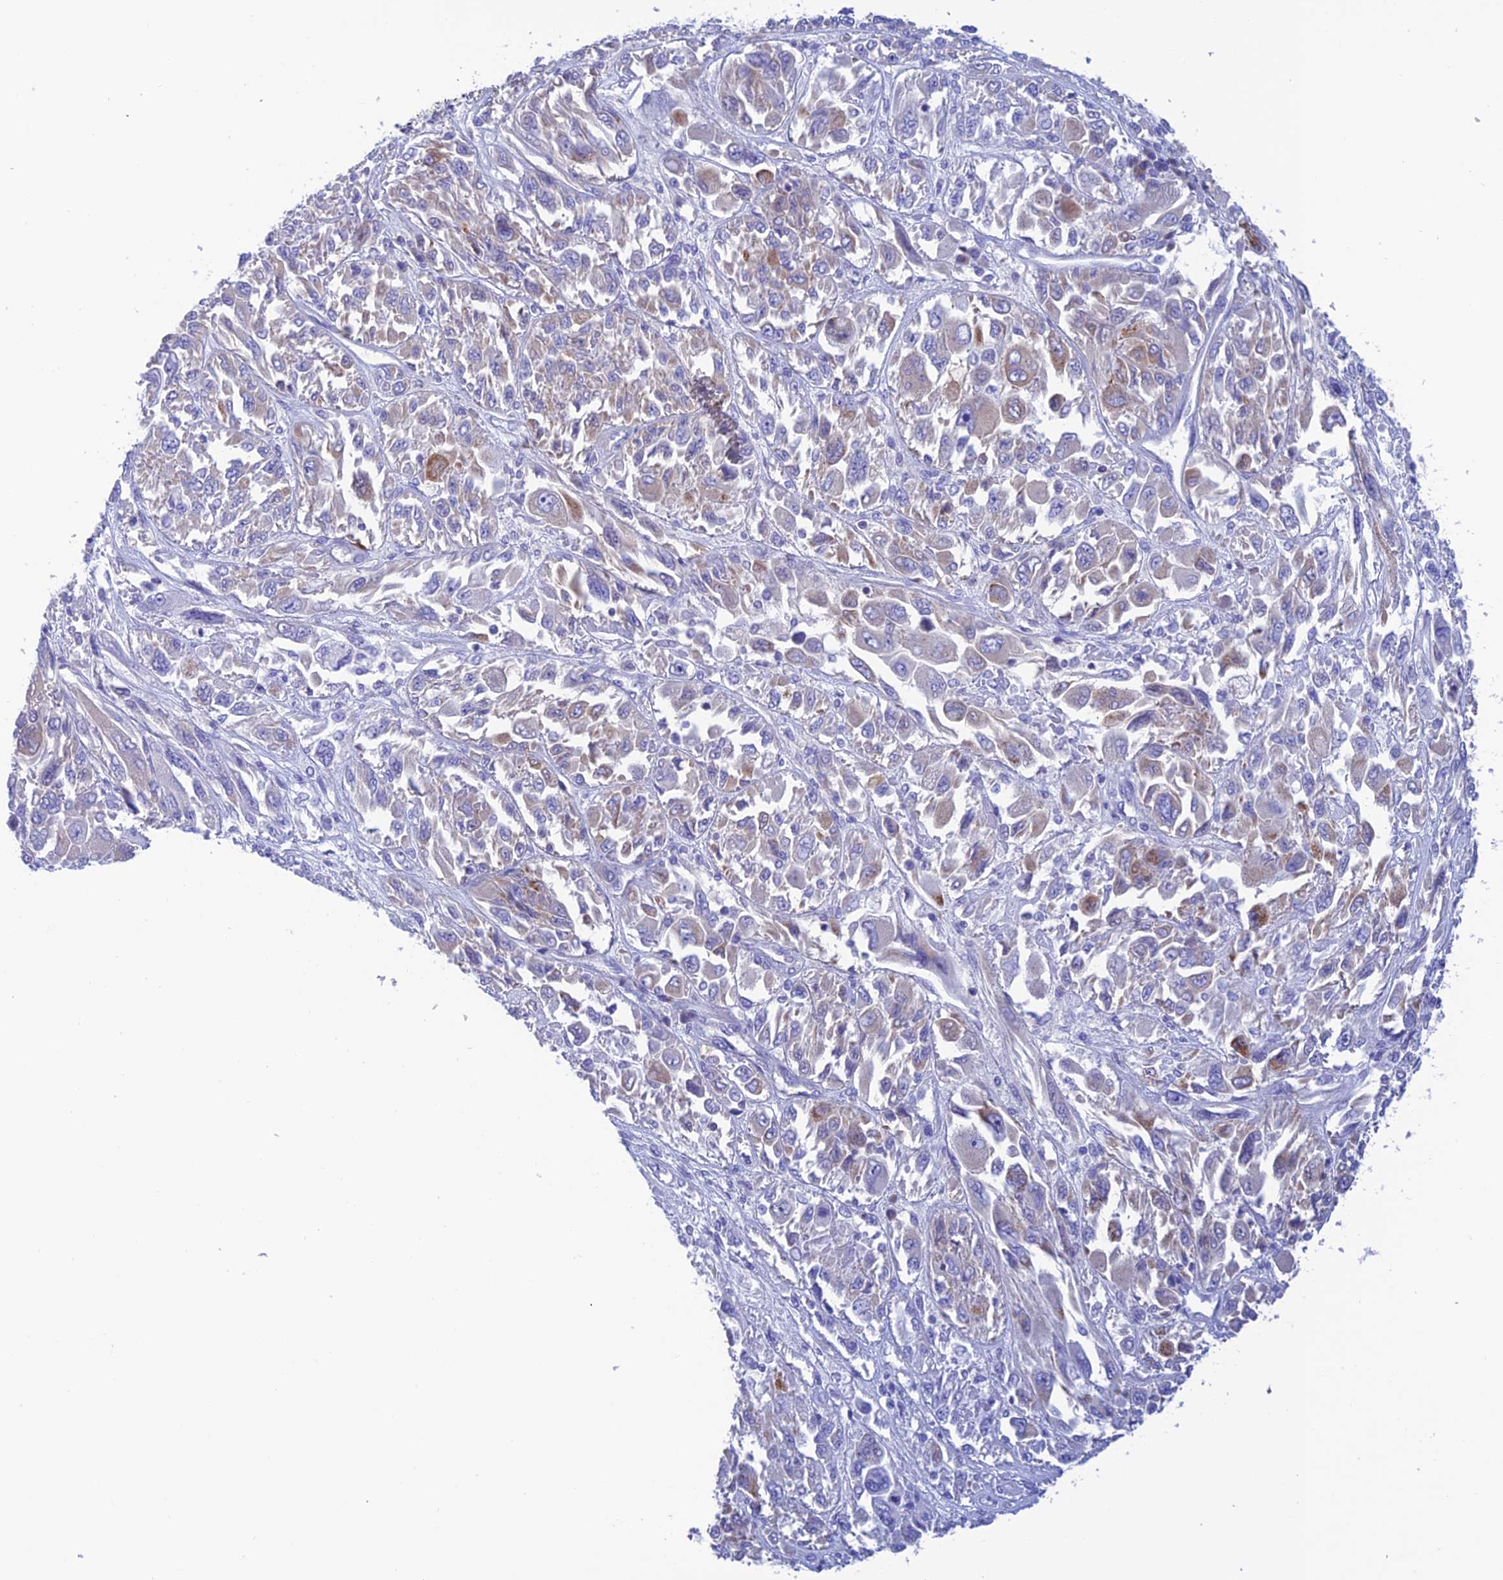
{"staining": {"intensity": "moderate", "quantity": "<25%", "location": "cytoplasmic/membranous"}, "tissue": "melanoma", "cell_type": "Tumor cells", "image_type": "cancer", "snomed": [{"axis": "morphology", "description": "Malignant melanoma, NOS"}, {"axis": "topography", "description": "Skin"}], "caption": "Tumor cells show low levels of moderate cytoplasmic/membranous staining in about <25% of cells in human melanoma.", "gene": "NXPE4", "patient": {"sex": "female", "age": 91}}